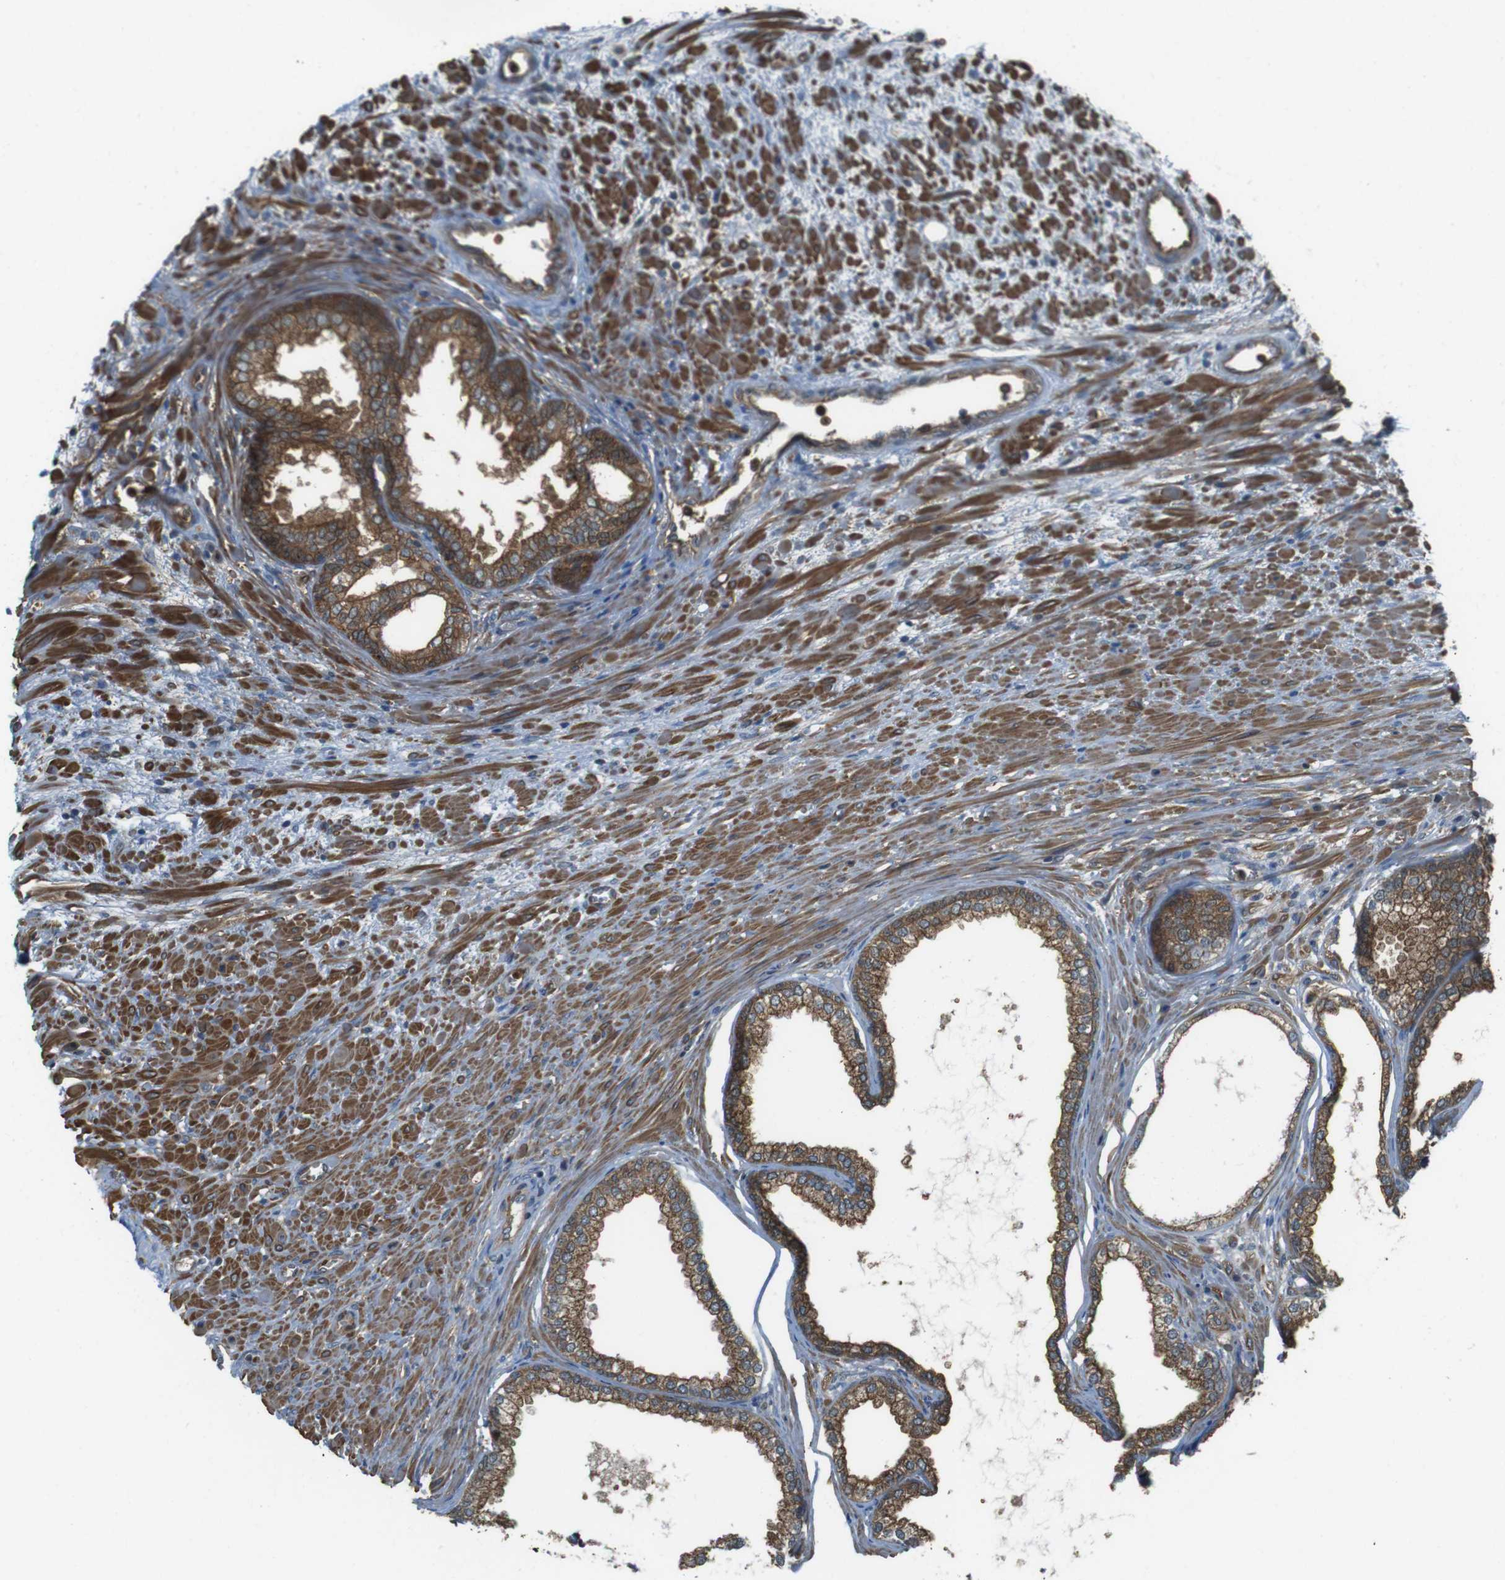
{"staining": {"intensity": "moderate", "quantity": ">75%", "location": "cytoplasmic/membranous"}, "tissue": "prostate", "cell_type": "Glandular cells", "image_type": "normal", "snomed": [{"axis": "morphology", "description": "Normal tissue, NOS"}, {"axis": "topography", "description": "Prostate"}], "caption": "A brown stain labels moderate cytoplasmic/membranous expression of a protein in glandular cells of unremarkable prostate. Nuclei are stained in blue.", "gene": "LRRC3B", "patient": {"sex": "male", "age": 76}}